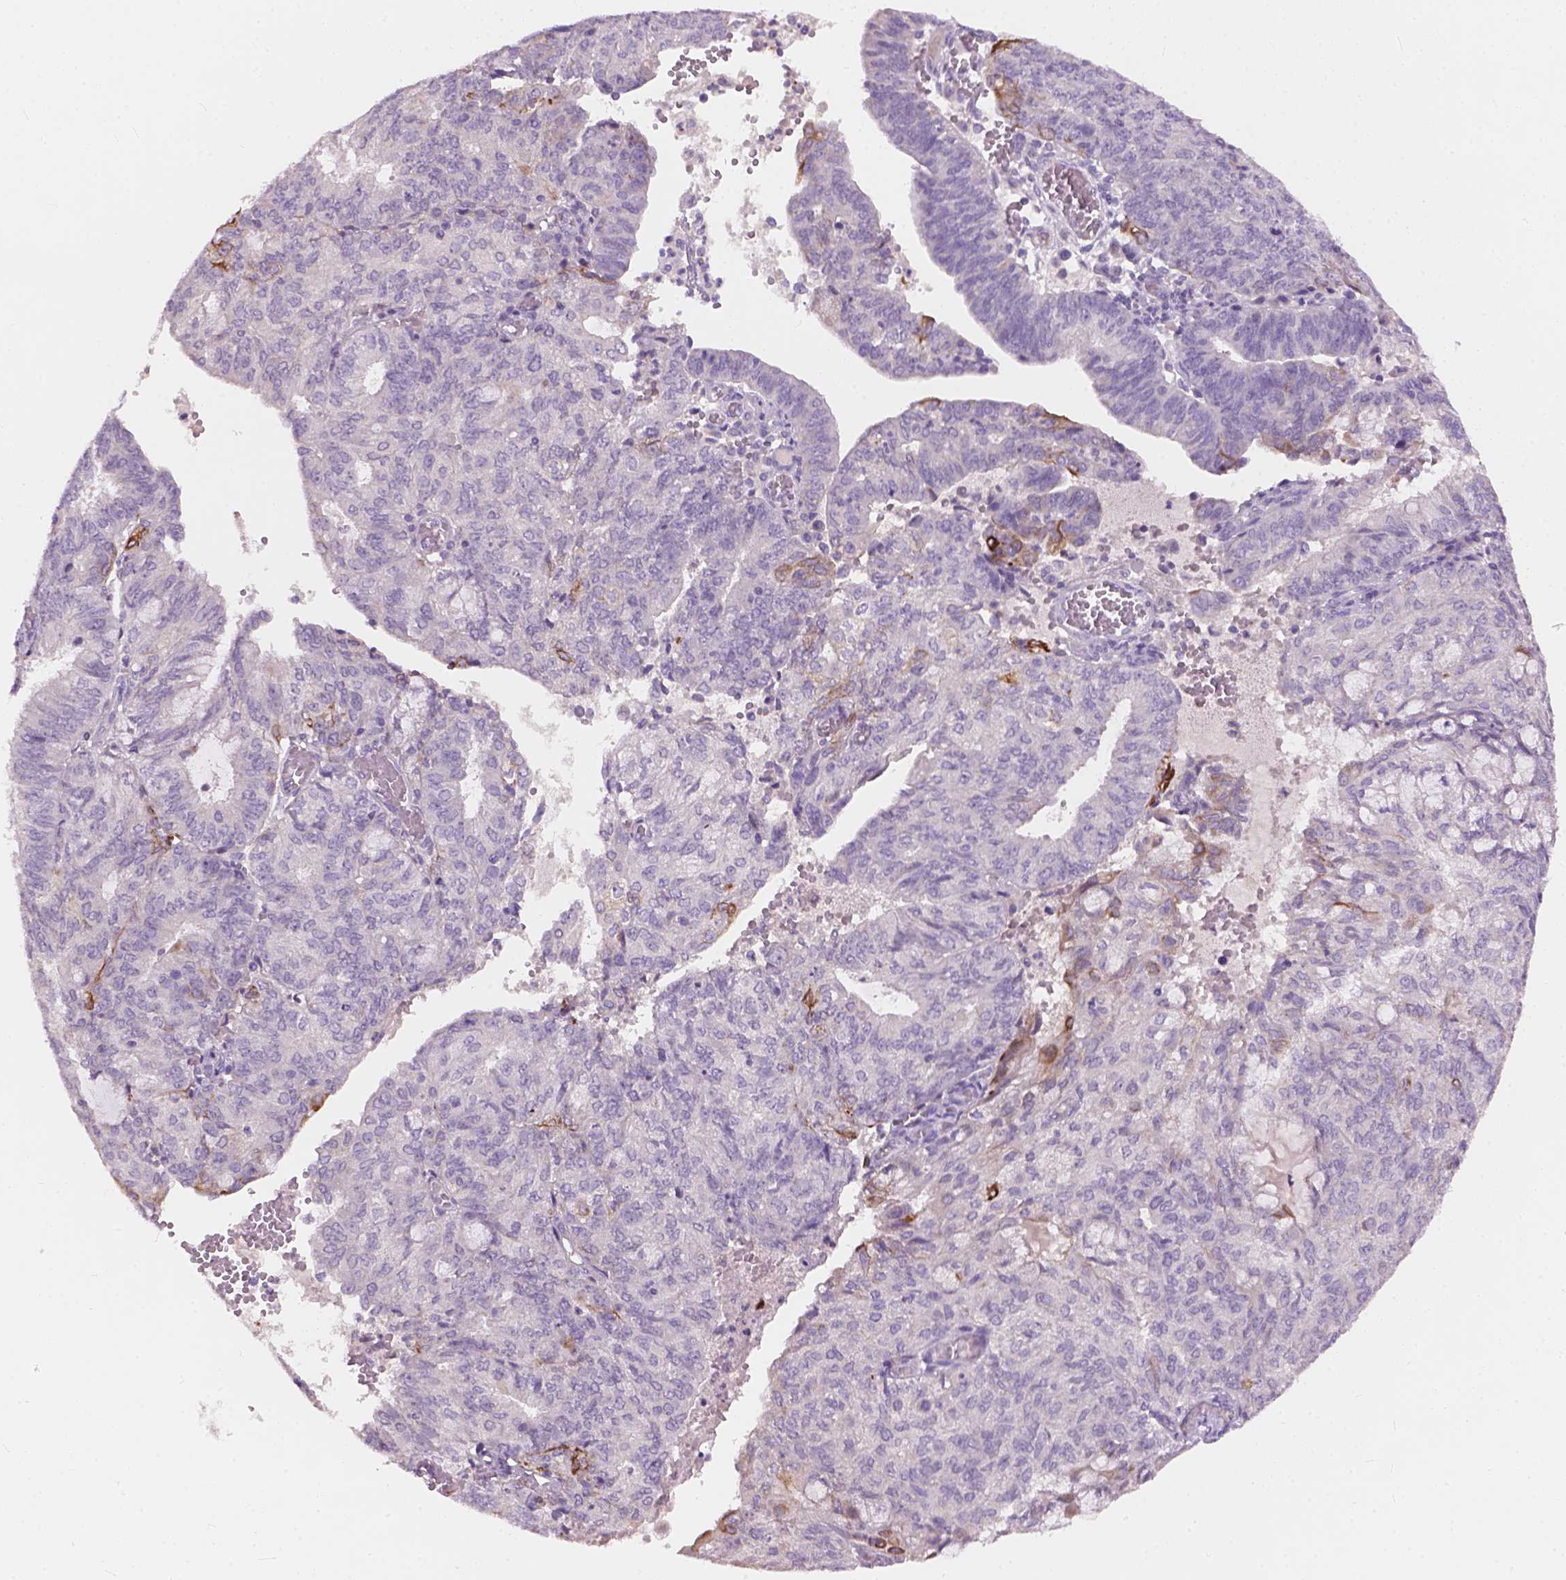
{"staining": {"intensity": "weak", "quantity": "<25%", "location": "cytoplasmic/membranous"}, "tissue": "endometrial cancer", "cell_type": "Tumor cells", "image_type": "cancer", "snomed": [{"axis": "morphology", "description": "Adenocarcinoma, NOS"}, {"axis": "topography", "description": "Endometrium"}], "caption": "Immunohistochemistry (IHC) histopathology image of human endometrial cancer (adenocarcinoma) stained for a protein (brown), which exhibits no staining in tumor cells.", "gene": "KRT17", "patient": {"sex": "female", "age": 82}}